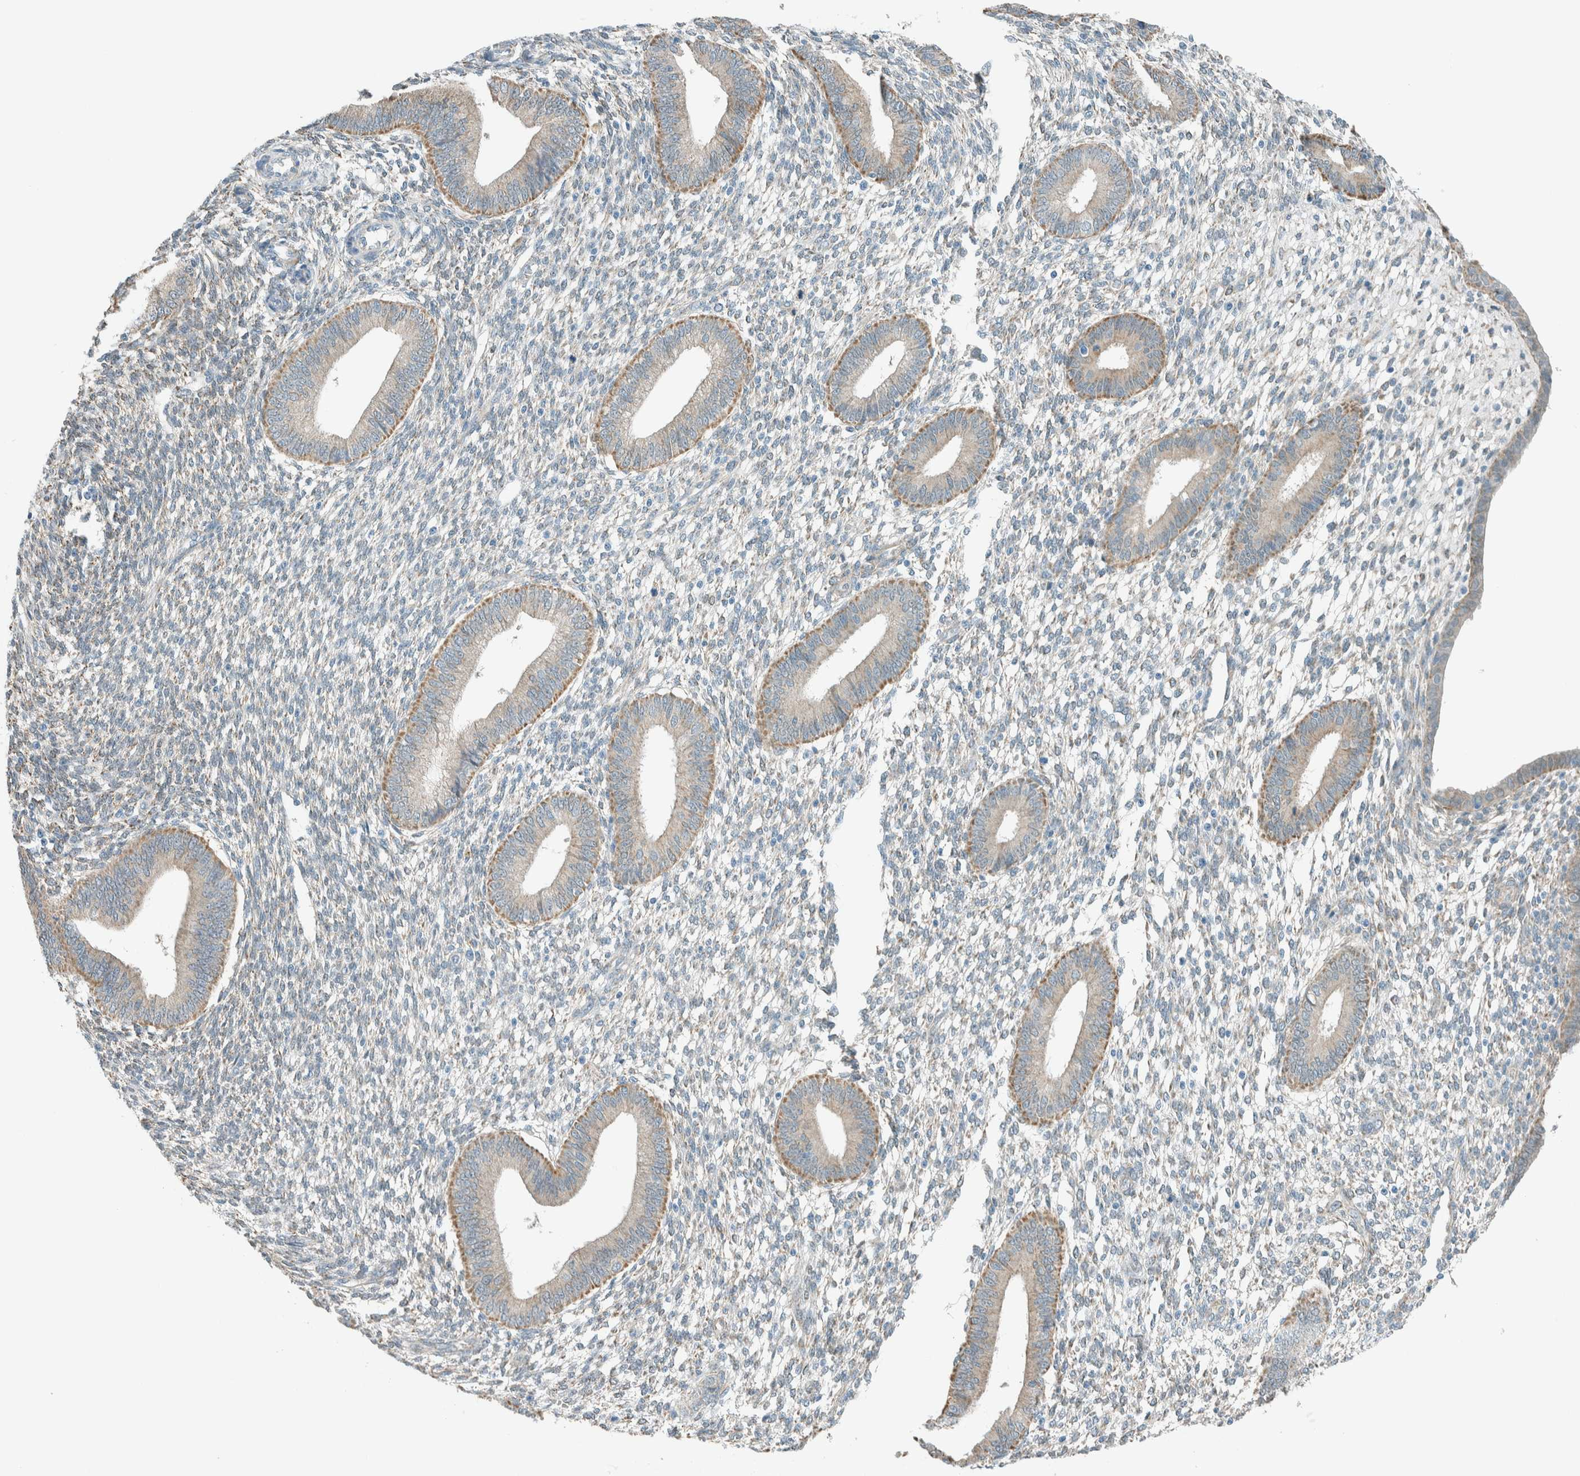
{"staining": {"intensity": "negative", "quantity": "none", "location": "none"}, "tissue": "endometrium", "cell_type": "Cells in endometrial stroma", "image_type": "normal", "snomed": [{"axis": "morphology", "description": "Normal tissue, NOS"}, {"axis": "topography", "description": "Endometrium"}], "caption": "A histopathology image of human endometrium is negative for staining in cells in endometrial stroma. (DAB immunohistochemistry with hematoxylin counter stain).", "gene": "ALDH7A1", "patient": {"sex": "female", "age": 46}}